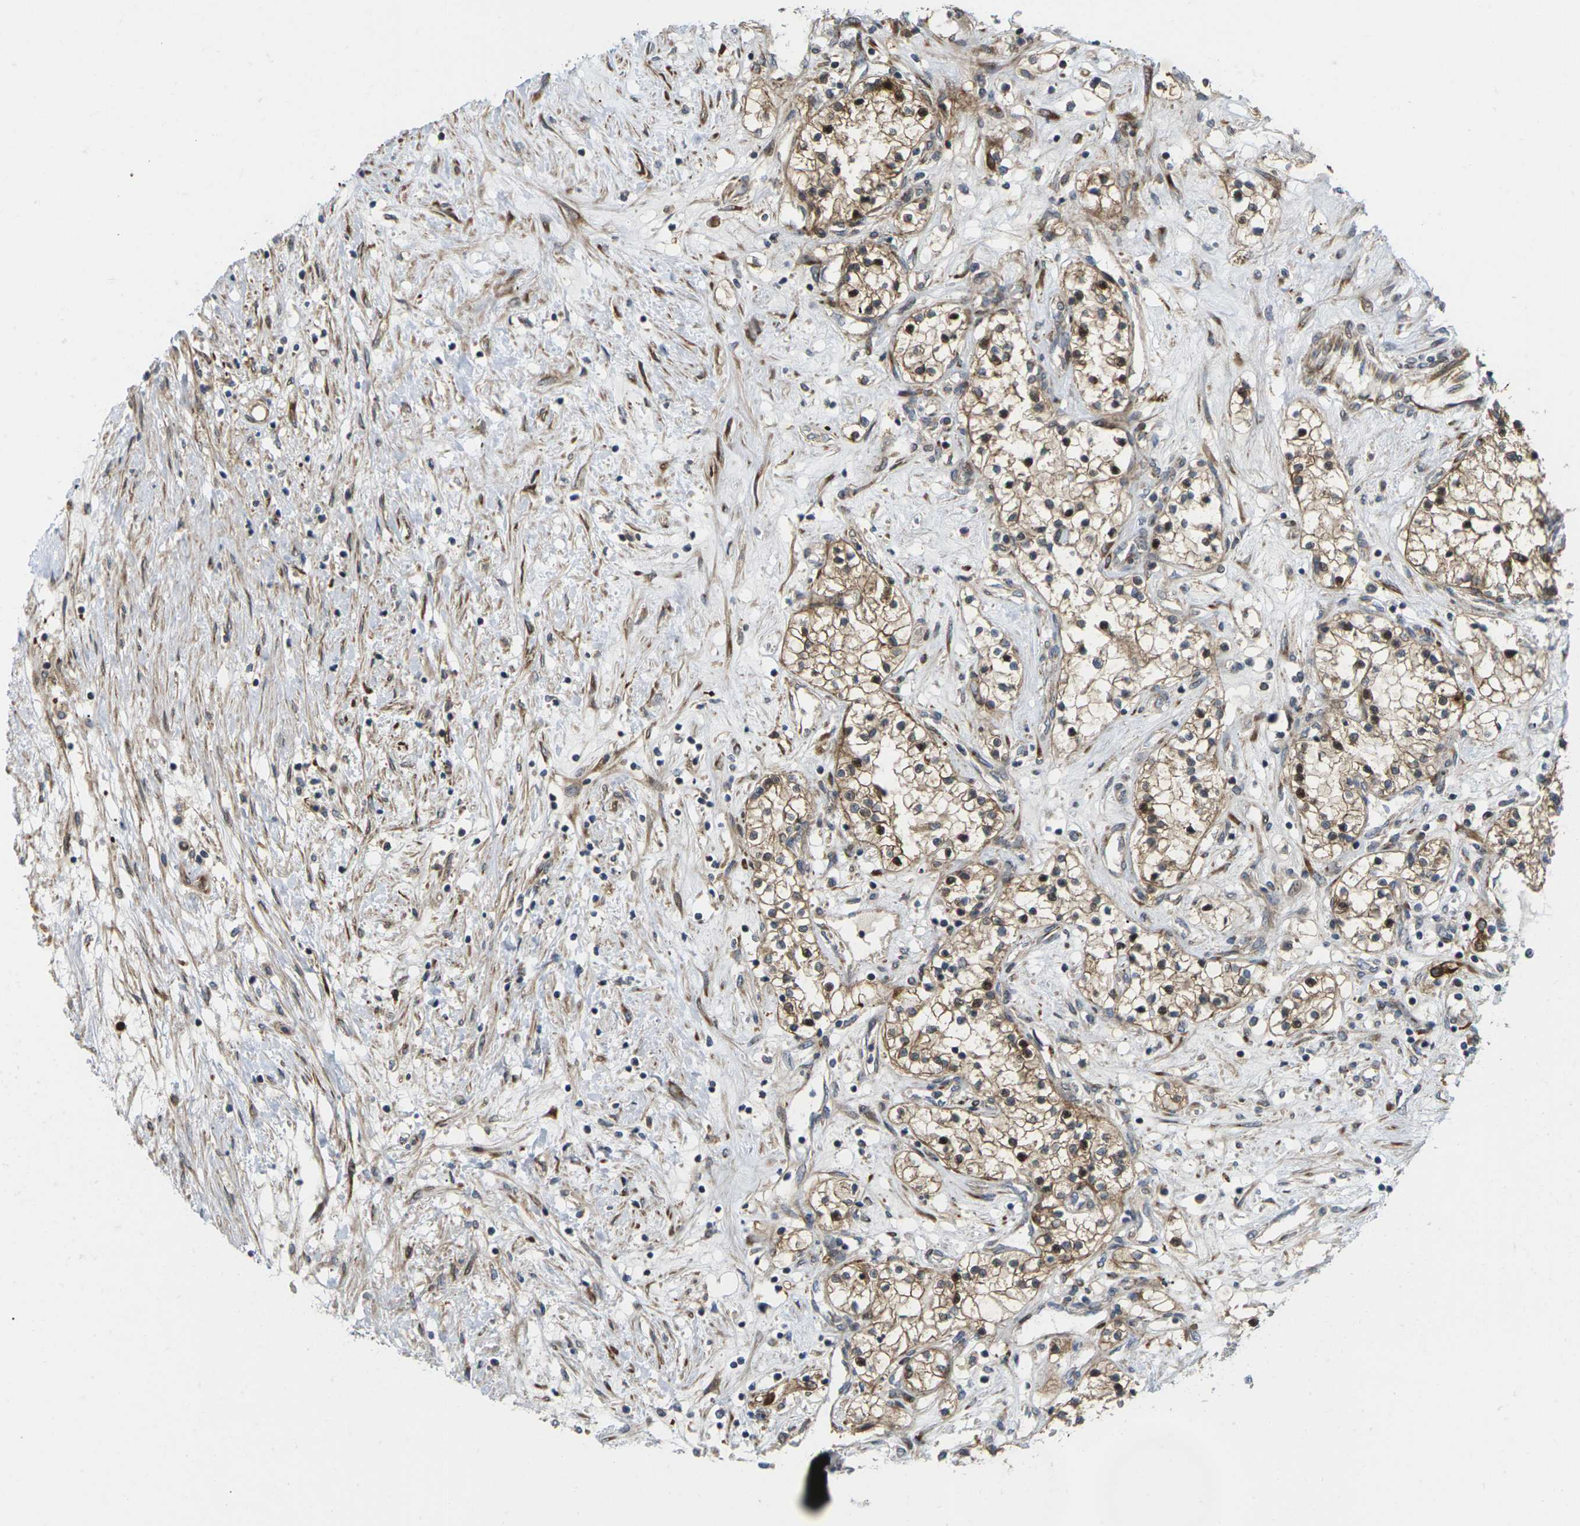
{"staining": {"intensity": "moderate", "quantity": ">75%", "location": "cytoplasmic/membranous,nuclear"}, "tissue": "renal cancer", "cell_type": "Tumor cells", "image_type": "cancer", "snomed": [{"axis": "morphology", "description": "Adenocarcinoma, NOS"}, {"axis": "topography", "description": "Kidney"}], "caption": "Adenocarcinoma (renal) stained with DAB immunohistochemistry exhibits medium levels of moderate cytoplasmic/membranous and nuclear expression in about >75% of tumor cells. The protein of interest is shown in brown color, while the nuclei are stained blue.", "gene": "ROBO1", "patient": {"sex": "male", "age": 68}}